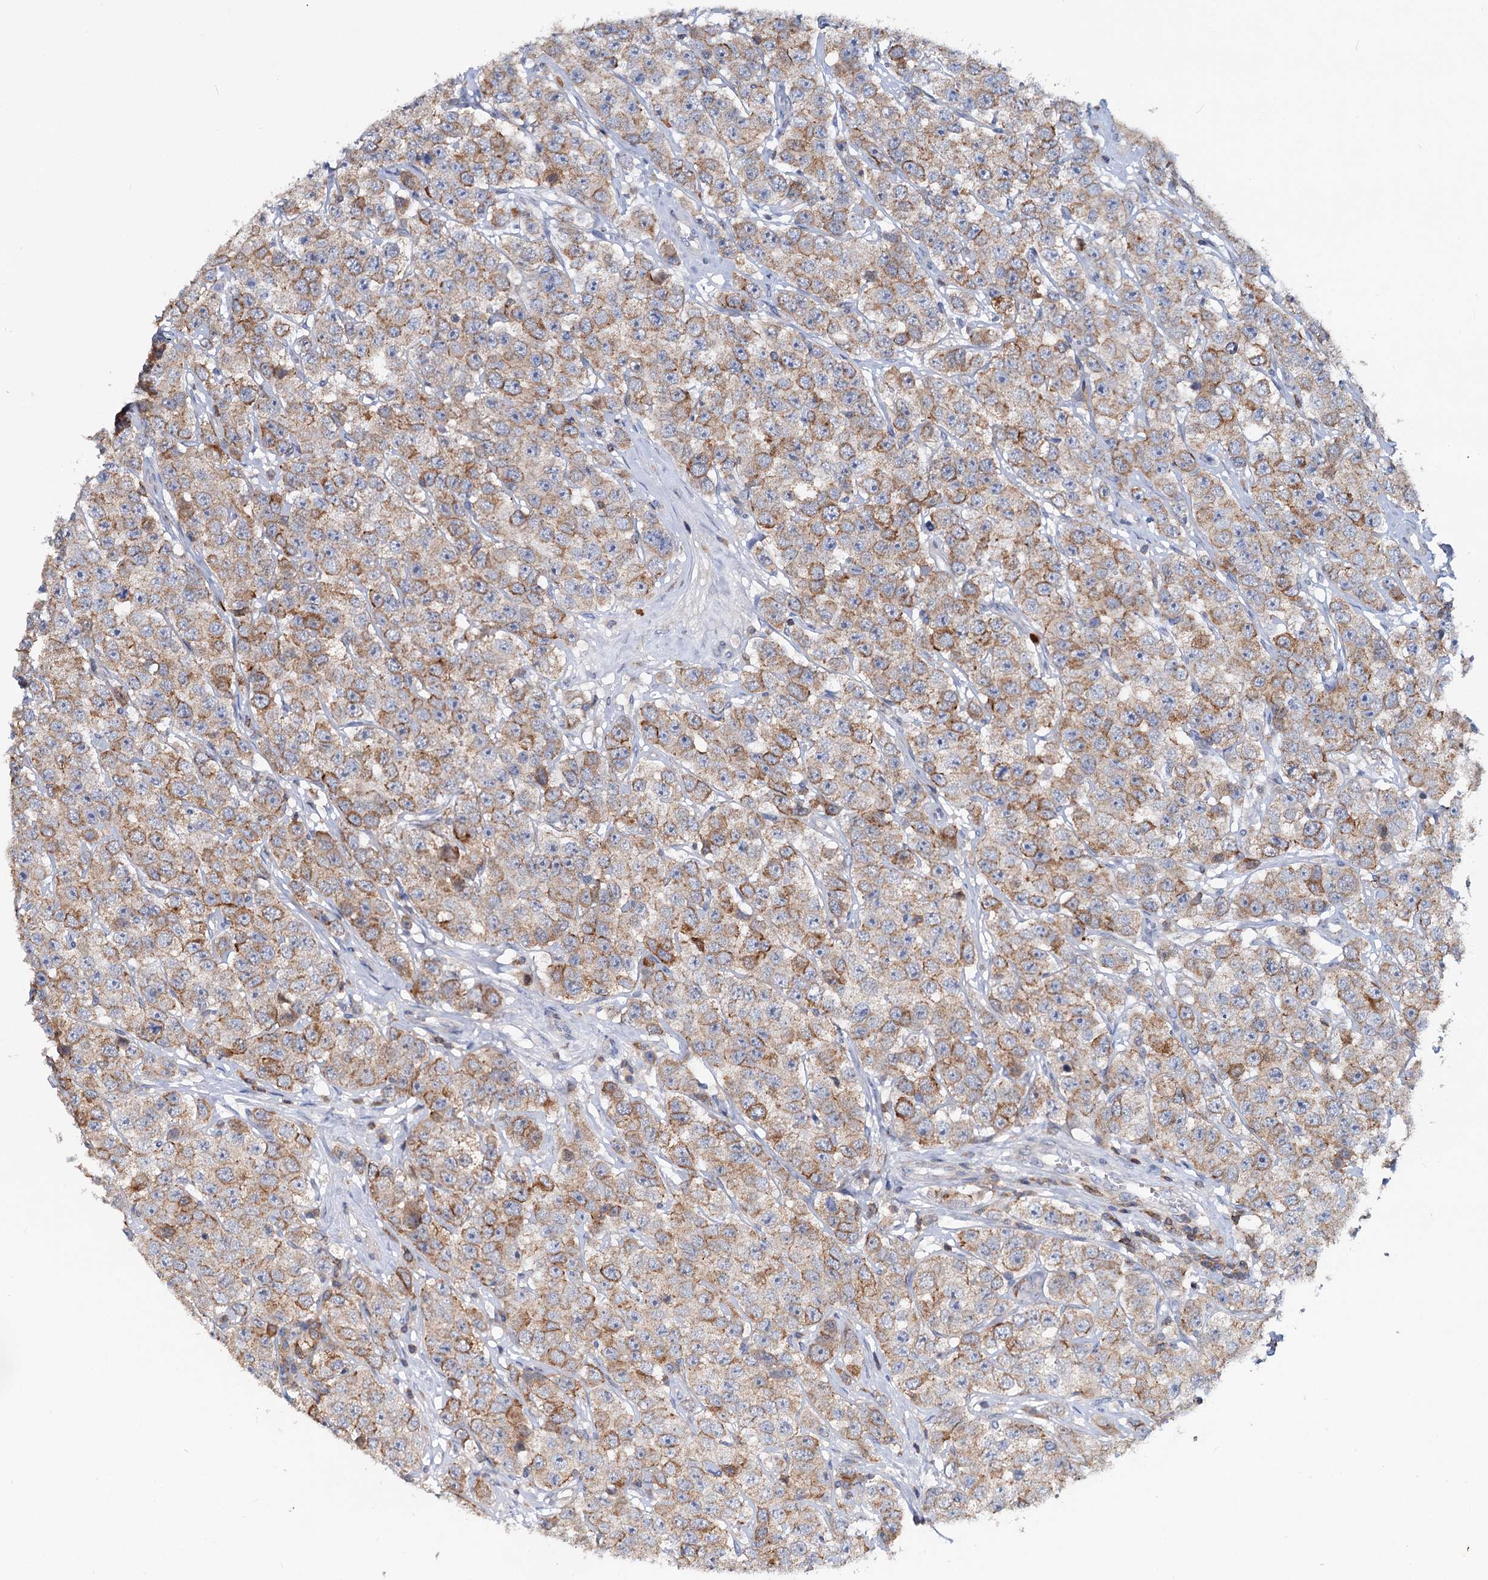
{"staining": {"intensity": "moderate", "quantity": ">75%", "location": "cytoplasmic/membranous"}, "tissue": "testis cancer", "cell_type": "Tumor cells", "image_type": "cancer", "snomed": [{"axis": "morphology", "description": "Seminoma, NOS"}, {"axis": "topography", "description": "Testis"}], "caption": "Immunohistochemical staining of human testis cancer demonstrates moderate cytoplasmic/membranous protein expression in about >75% of tumor cells.", "gene": "LRCH4", "patient": {"sex": "male", "age": 28}}